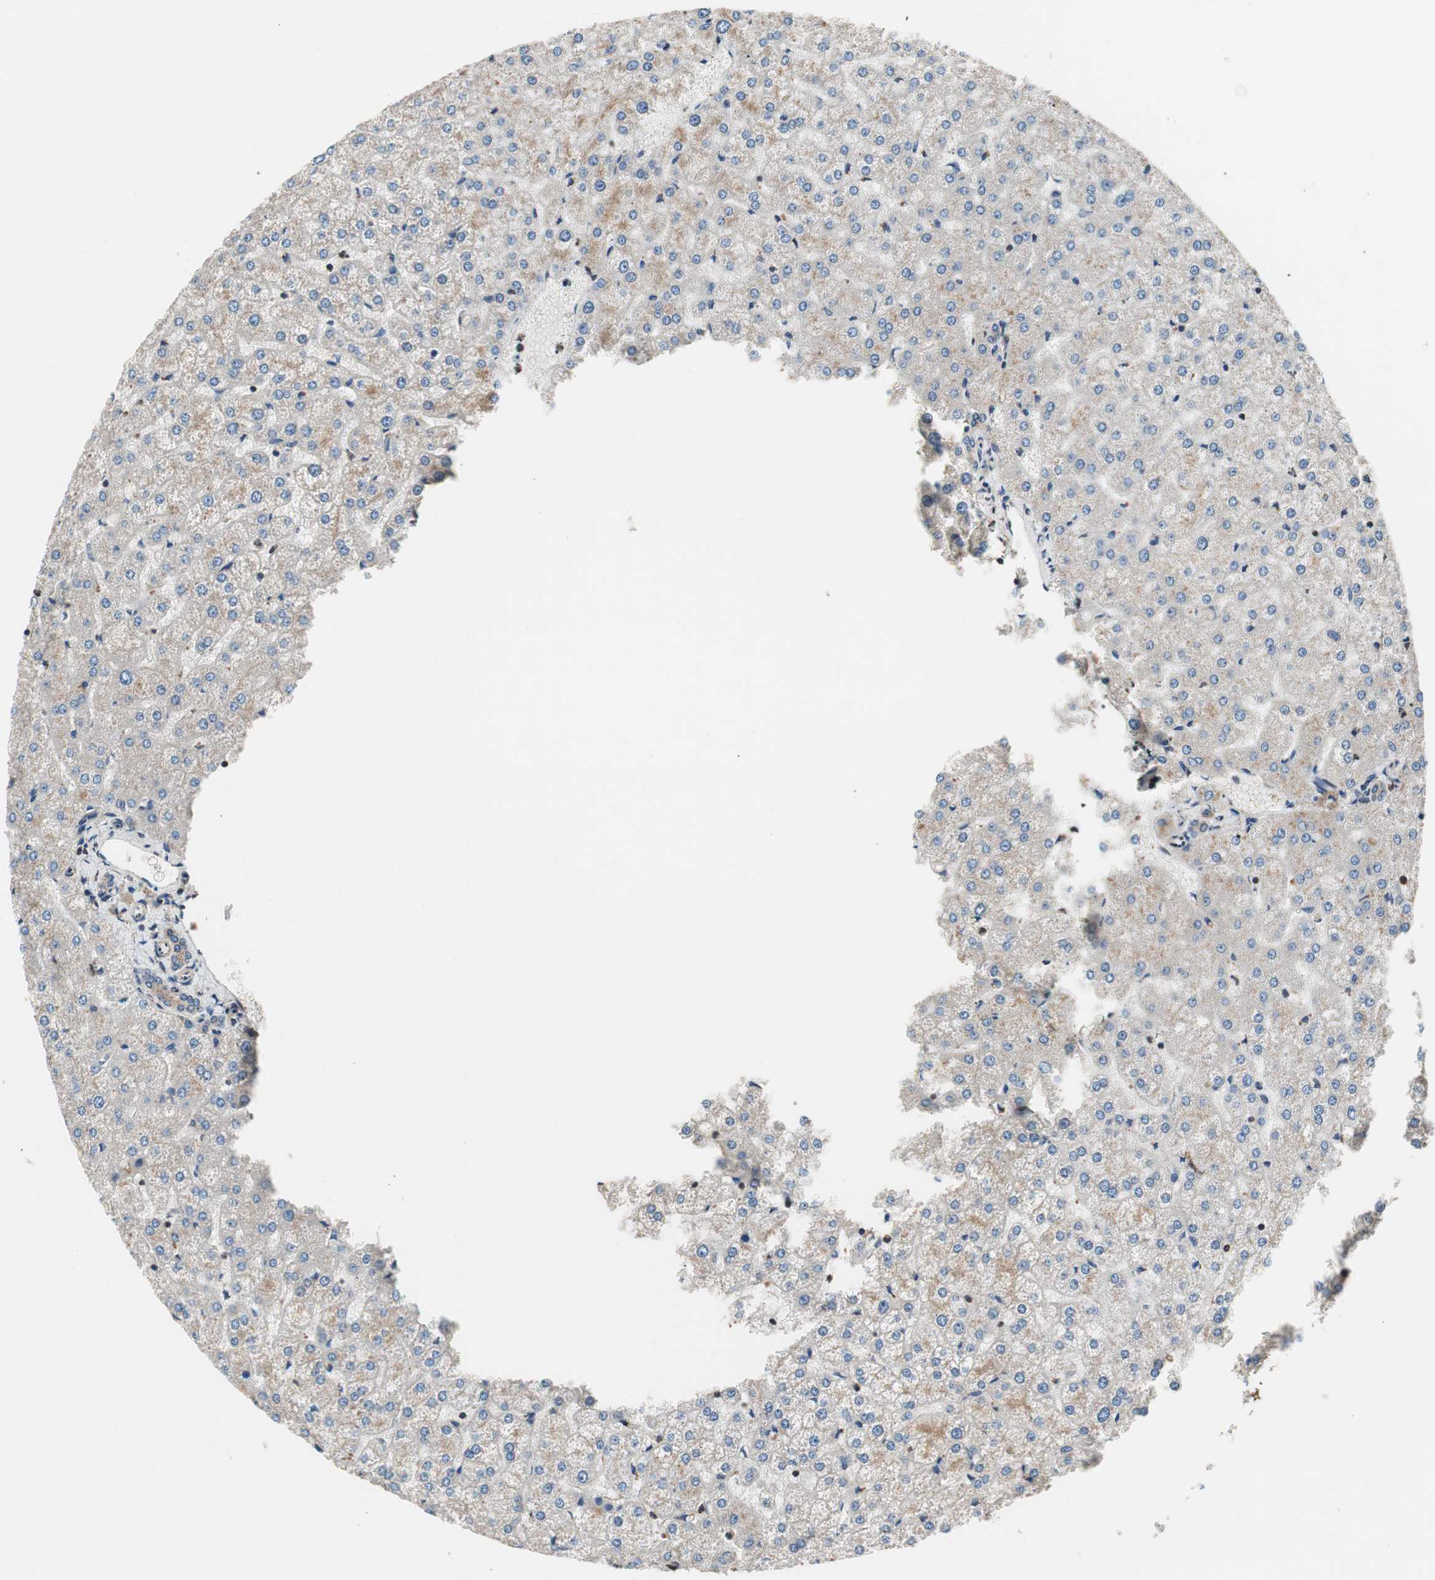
{"staining": {"intensity": "negative", "quantity": "none", "location": "none"}, "tissue": "liver", "cell_type": "Cholangiocytes", "image_type": "normal", "snomed": [{"axis": "morphology", "description": "Normal tissue, NOS"}, {"axis": "topography", "description": "Liver"}], "caption": "The histopathology image demonstrates no significant expression in cholangiocytes of liver.", "gene": "RFC1", "patient": {"sex": "female", "age": 32}}